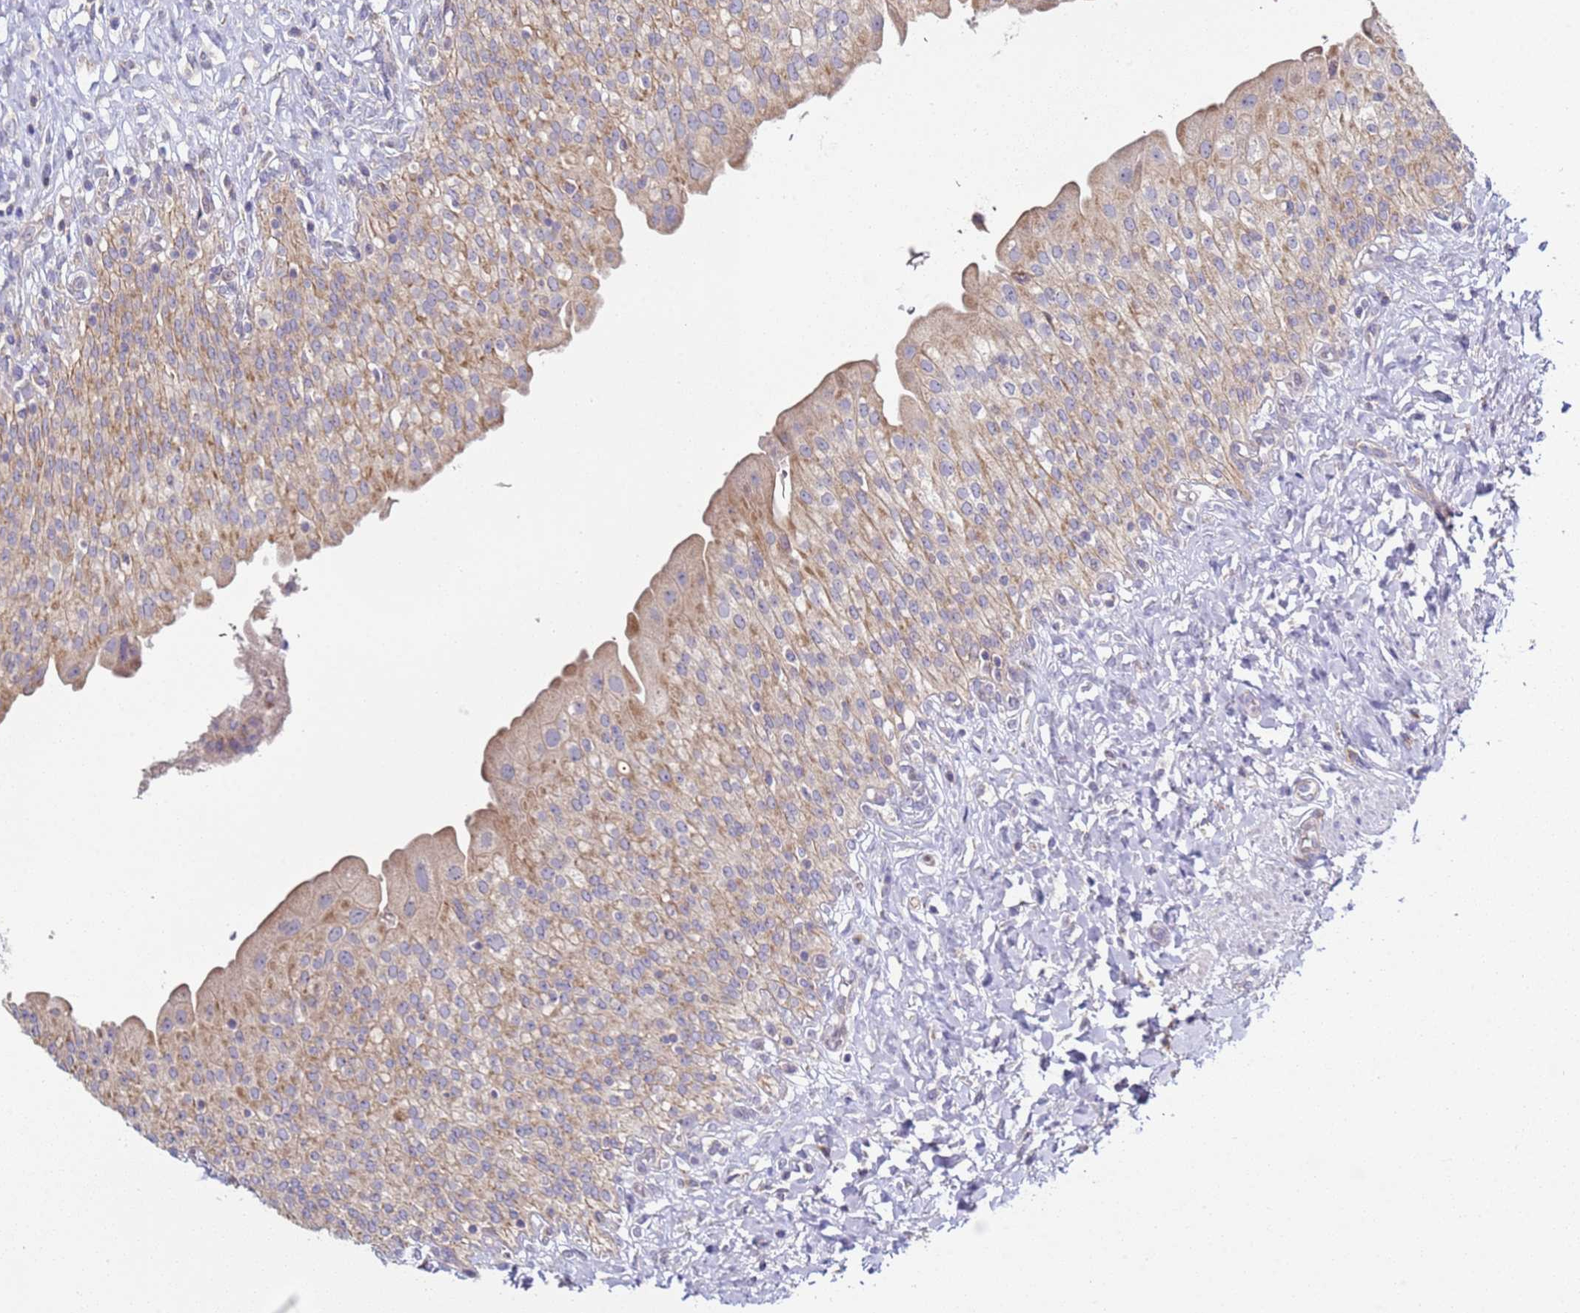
{"staining": {"intensity": "moderate", "quantity": ">75%", "location": "cytoplasmic/membranous"}, "tissue": "urinary bladder", "cell_type": "Urothelial cells", "image_type": "normal", "snomed": [{"axis": "morphology", "description": "Normal tissue, NOS"}, {"axis": "morphology", "description": "Inflammation, NOS"}, {"axis": "topography", "description": "Urinary bladder"}], "caption": "Urinary bladder was stained to show a protein in brown. There is medium levels of moderate cytoplasmic/membranous positivity in about >75% of urothelial cells. (DAB IHC, brown staining for protein, blue staining for nuclei).", "gene": "DIP2B", "patient": {"sex": "male", "age": 64}}